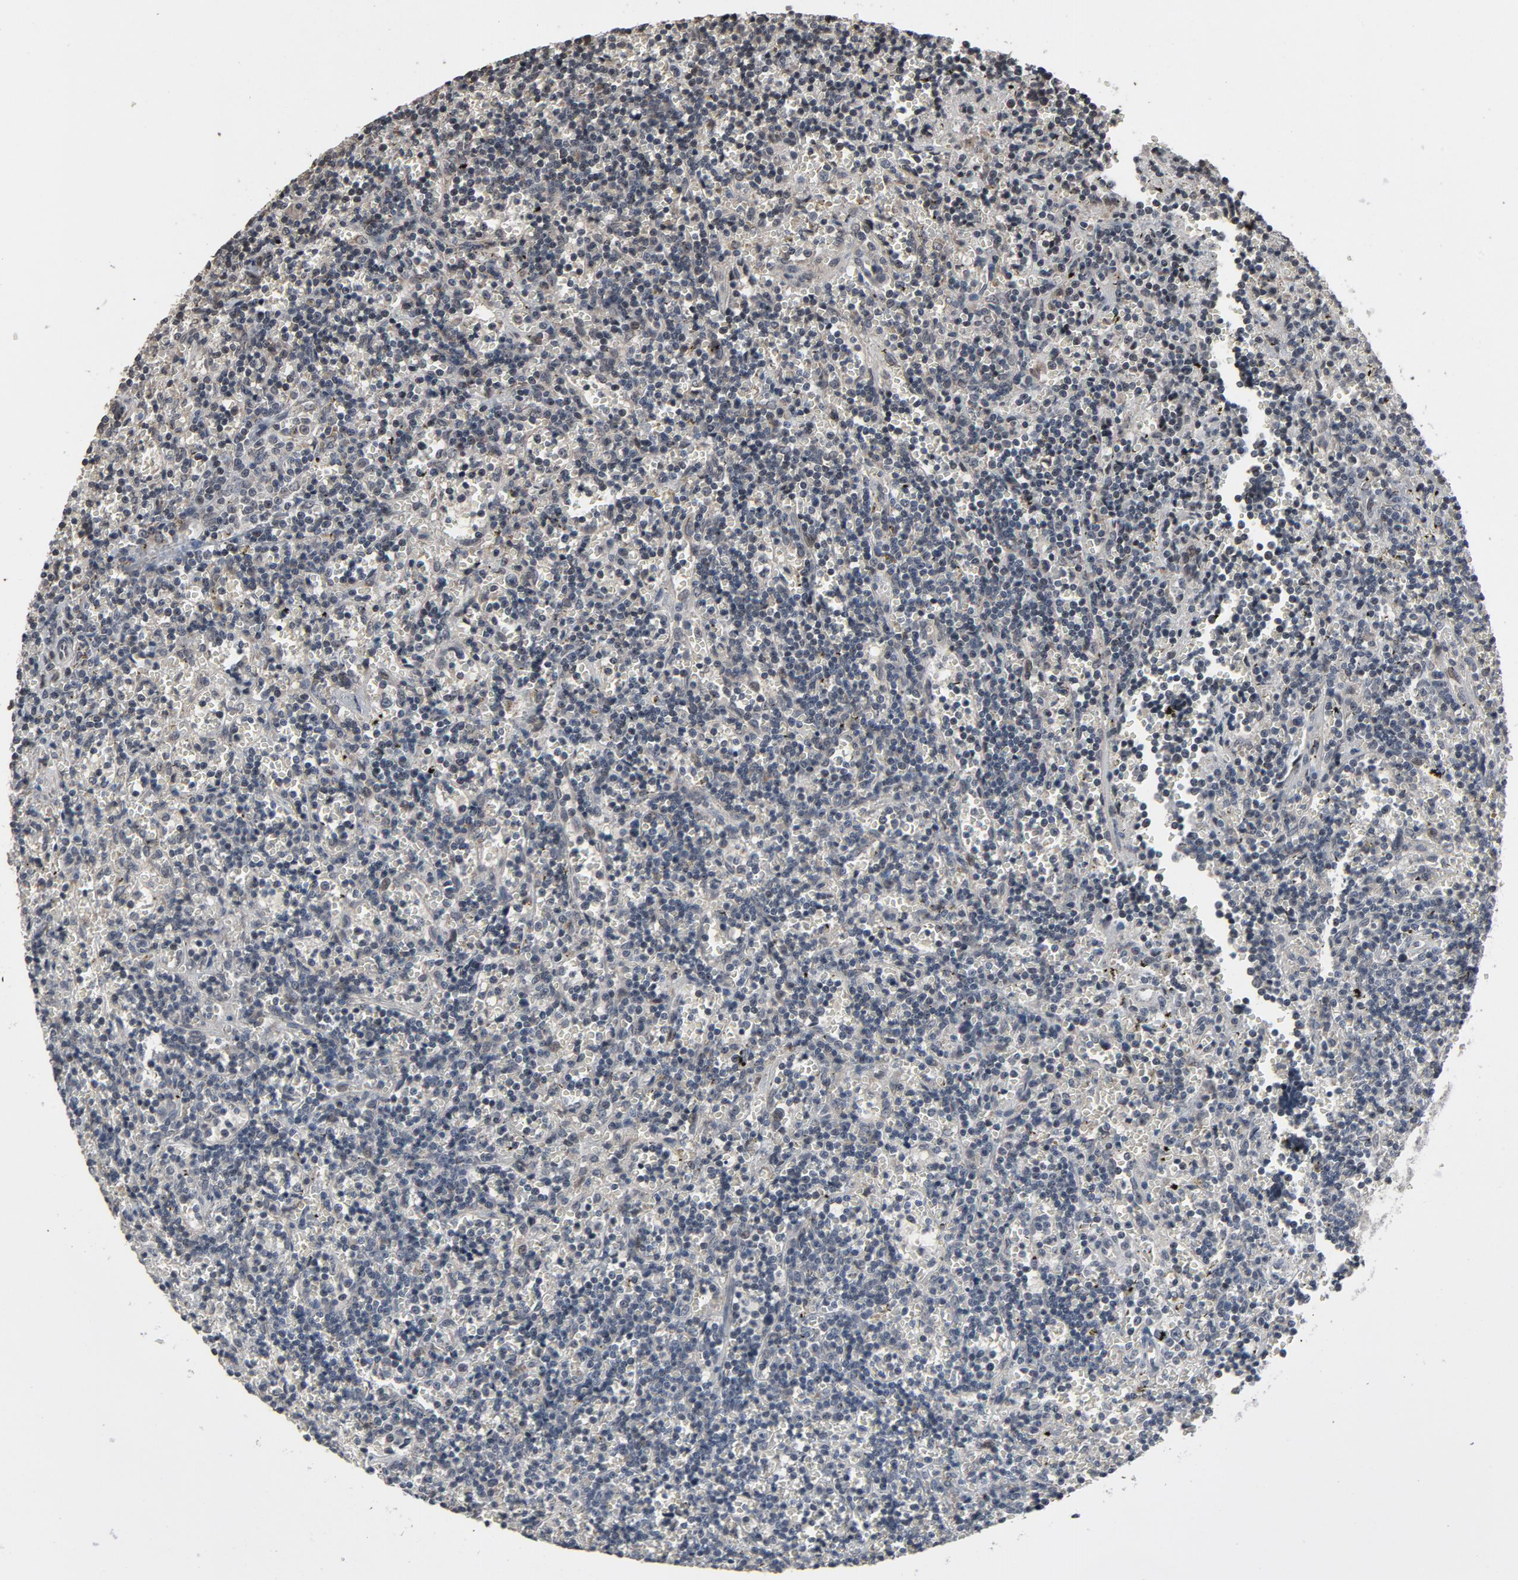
{"staining": {"intensity": "weak", "quantity": "<25%", "location": "nuclear"}, "tissue": "lymphoma", "cell_type": "Tumor cells", "image_type": "cancer", "snomed": [{"axis": "morphology", "description": "Malignant lymphoma, non-Hodgkin's type, Low grade"}, {"axis": "topography", "description": "Spleen"}], "caption": "Immunohistochemistry photomicrograph of neoplastic tissue: lymphoma stained with DAB (3,3'-diaminobenzidine) reveals no significant protein expression in tumor cells.", "gene": "POM121", "patient": {"sex": "male", "age": 60}}